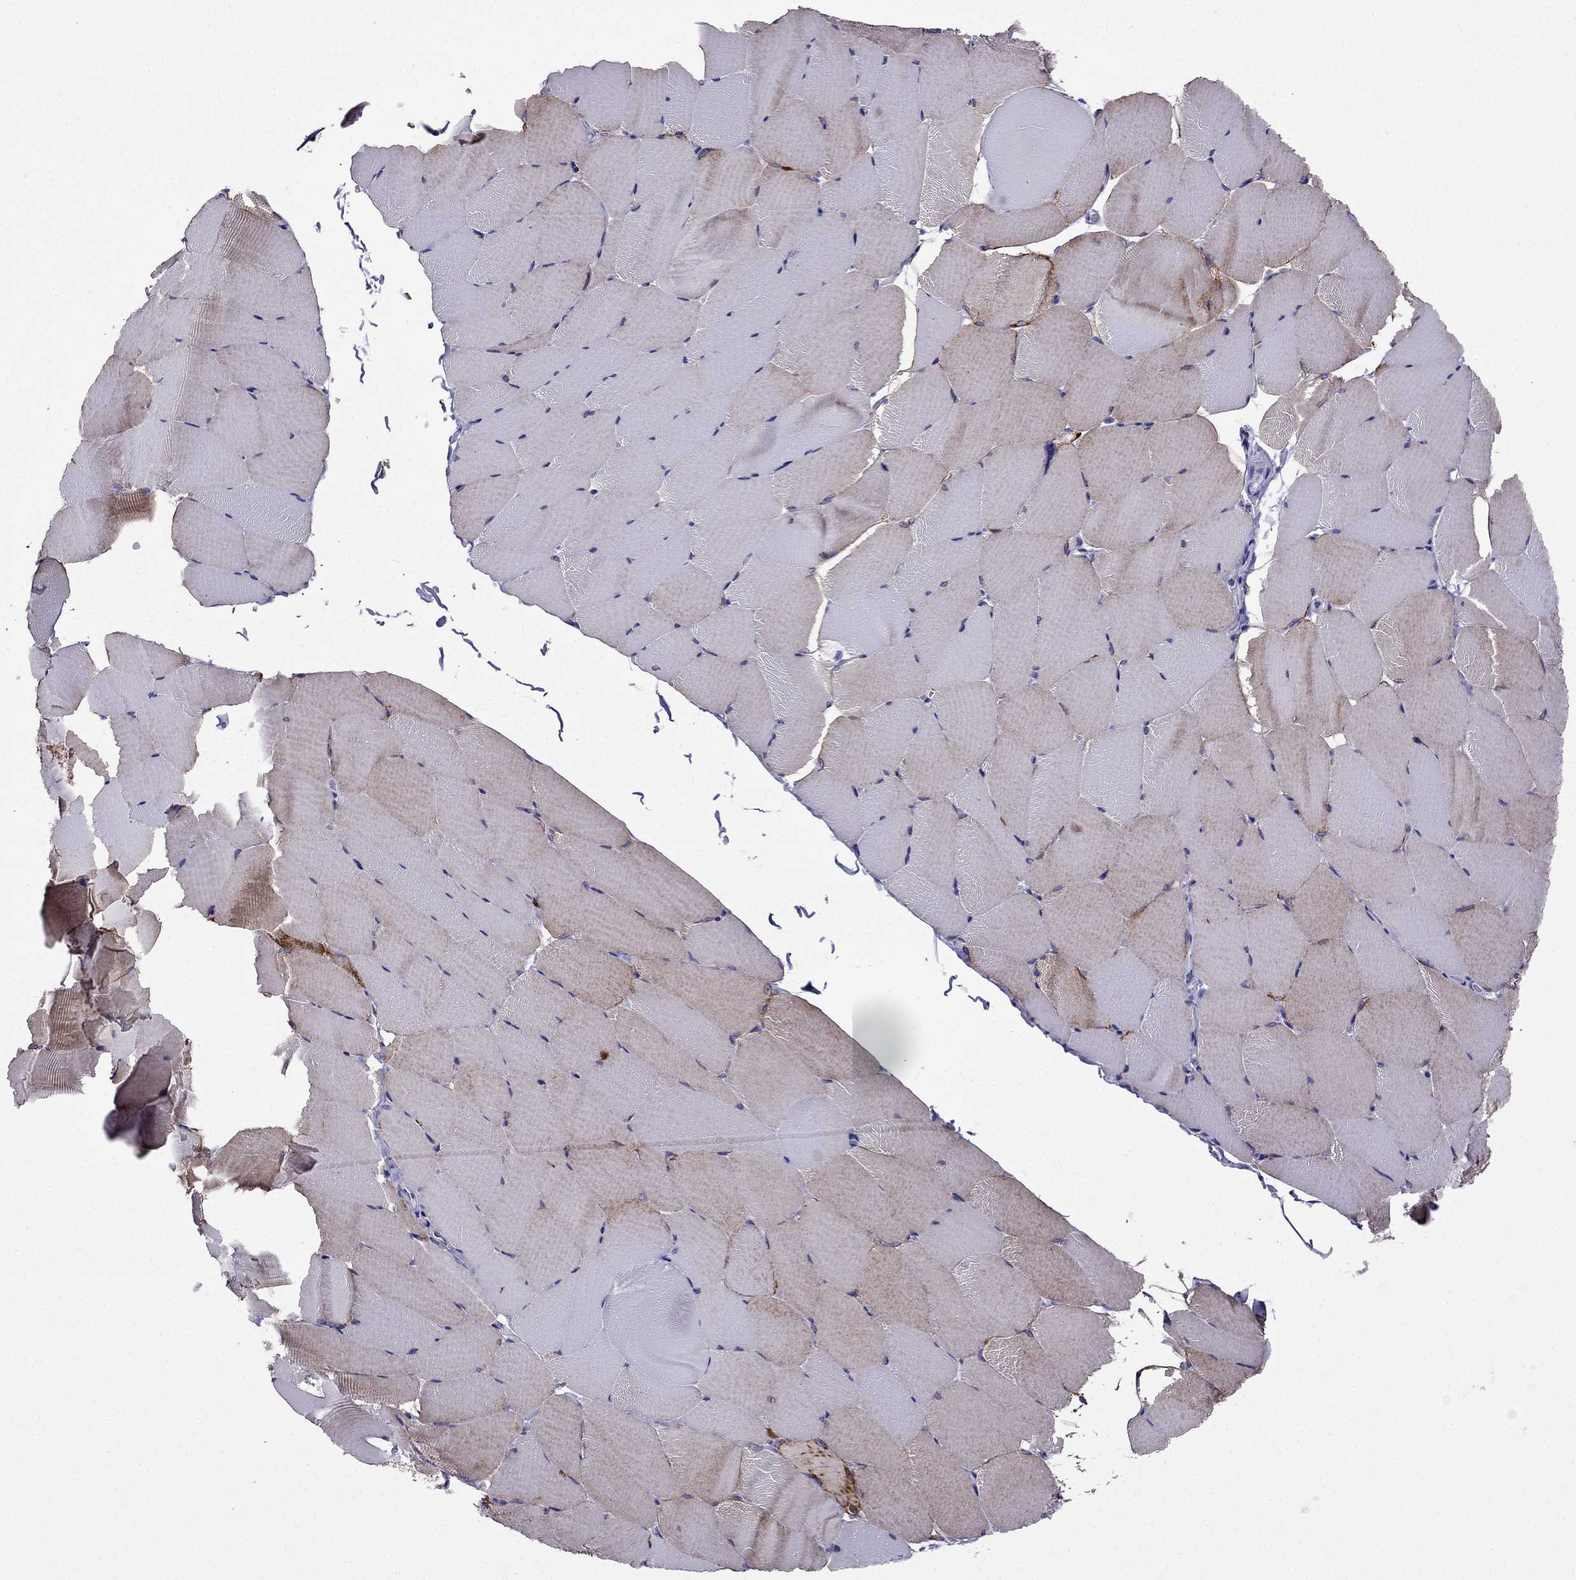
{"staining": {"intensity": "moderate", "quantity": "<25%", "location": "cytoplasmic/membranous"}, "tissue": "skeletal muscle", "cell_type": "Myocytes", "image_type": "normal", "snomed": [{"axis": "morphology", "description": "Normal tissue, NOS"}, {"axis": "topography", "description": "Skeletal muscle"}], "caption": "This photomicrograph demonstrates immunohistochemistry staining of normal skeletal muscle, with low moderate cytoplasmic/membranous positivity in about <25% of myocytes.", "gene": "DSC1", "patient": {"sex": "female", "age": 37}}